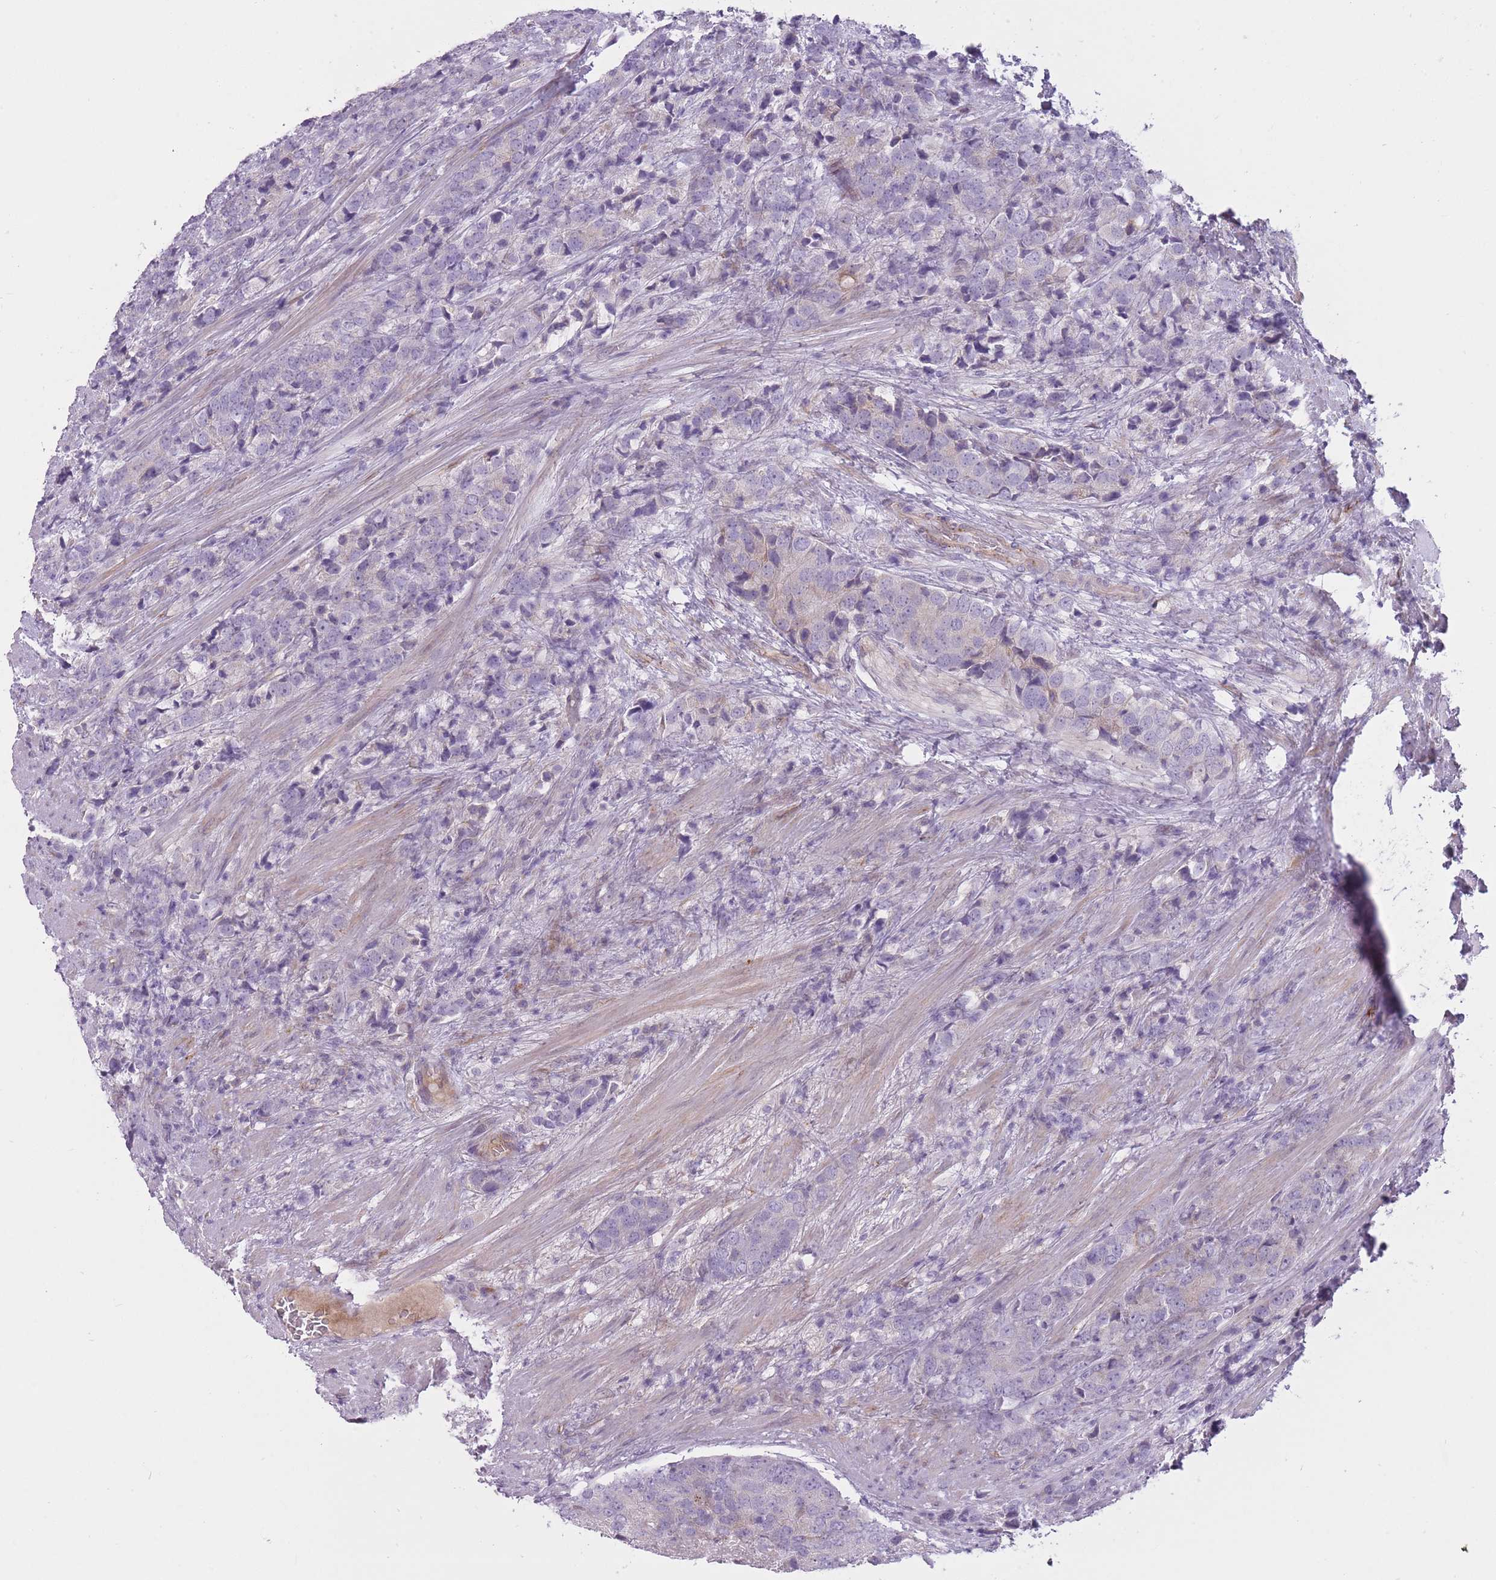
{"staining": {"intensity": "negative", "quantity": "none", "location": "none"}, "tissue": "prostate cancer", "cell_type": "Tumor cells", "image_type": "cancer", "snomed": [{"axis": "morphology", "description": "Adenocarcinoma, High grade"}, {"axis": "topography", "description": "Prostate"}], "caption": "Tumor cells show no significant expression in prostate high-grade adenocarcinoma.", "gene": "PGRMC2", "patient": {"sex": "male", "age": 62}}